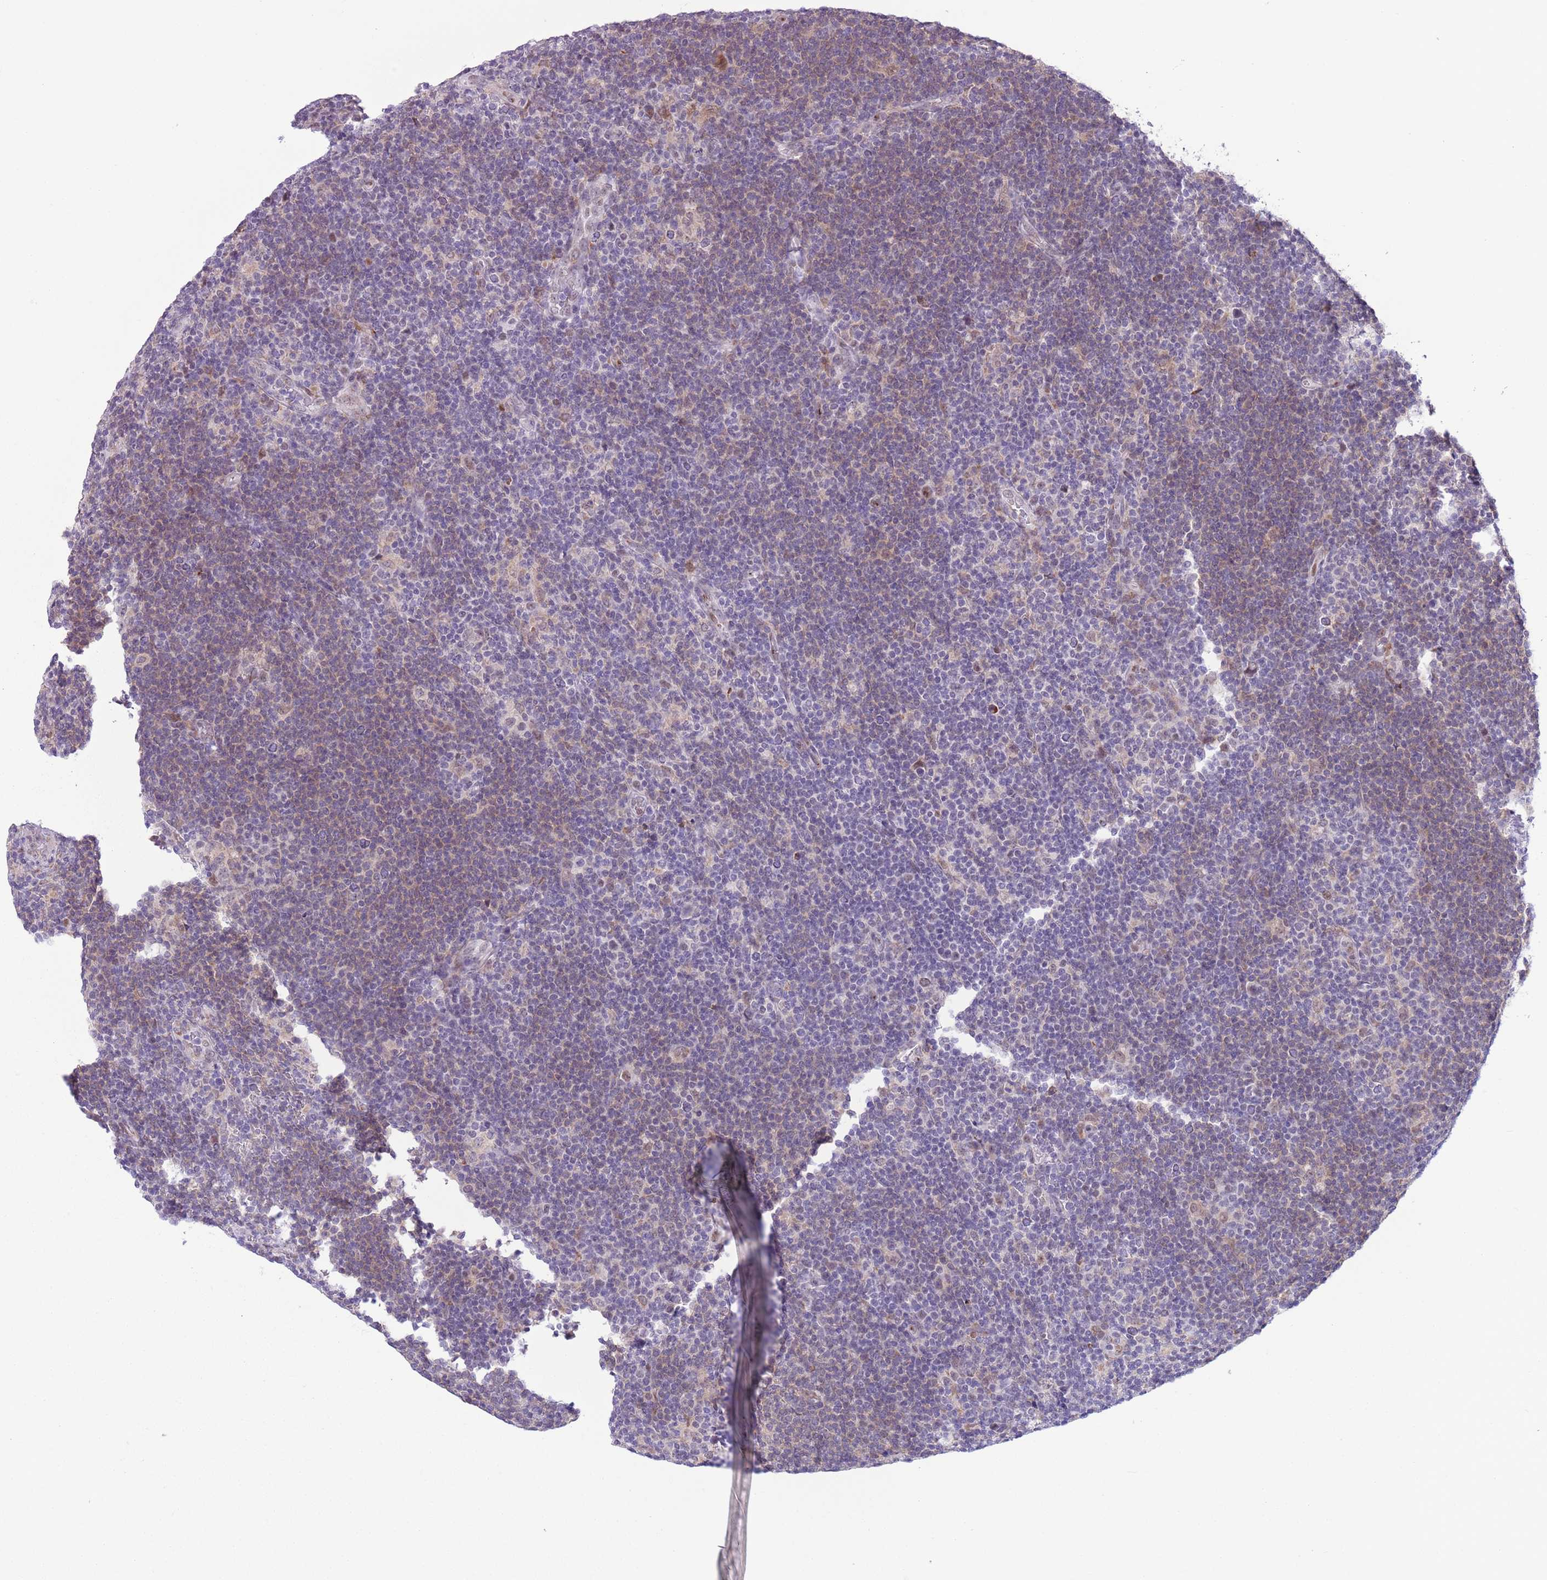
{"staining": {"intensity": "weak", "quantity": "25%-75%", "location": "nuclear"}, "tissue": "lymphoma", "cell_type": "Tumor cells", "image_type": "cancer", "snomed": [{"axis": "morphology", "description": "Hodgkin's disease, NOS"}, {"axis": "topography", "description": "Lymph node"}], "caption": "An IHC photomicrograph of tumor tissue is shown. Protein staining in brown highlights weak nuclear positivity in Hodgkin's disease within tumor cells.", "gene": "ZNF576", "patient": {"sex": "female", "age": 57}}